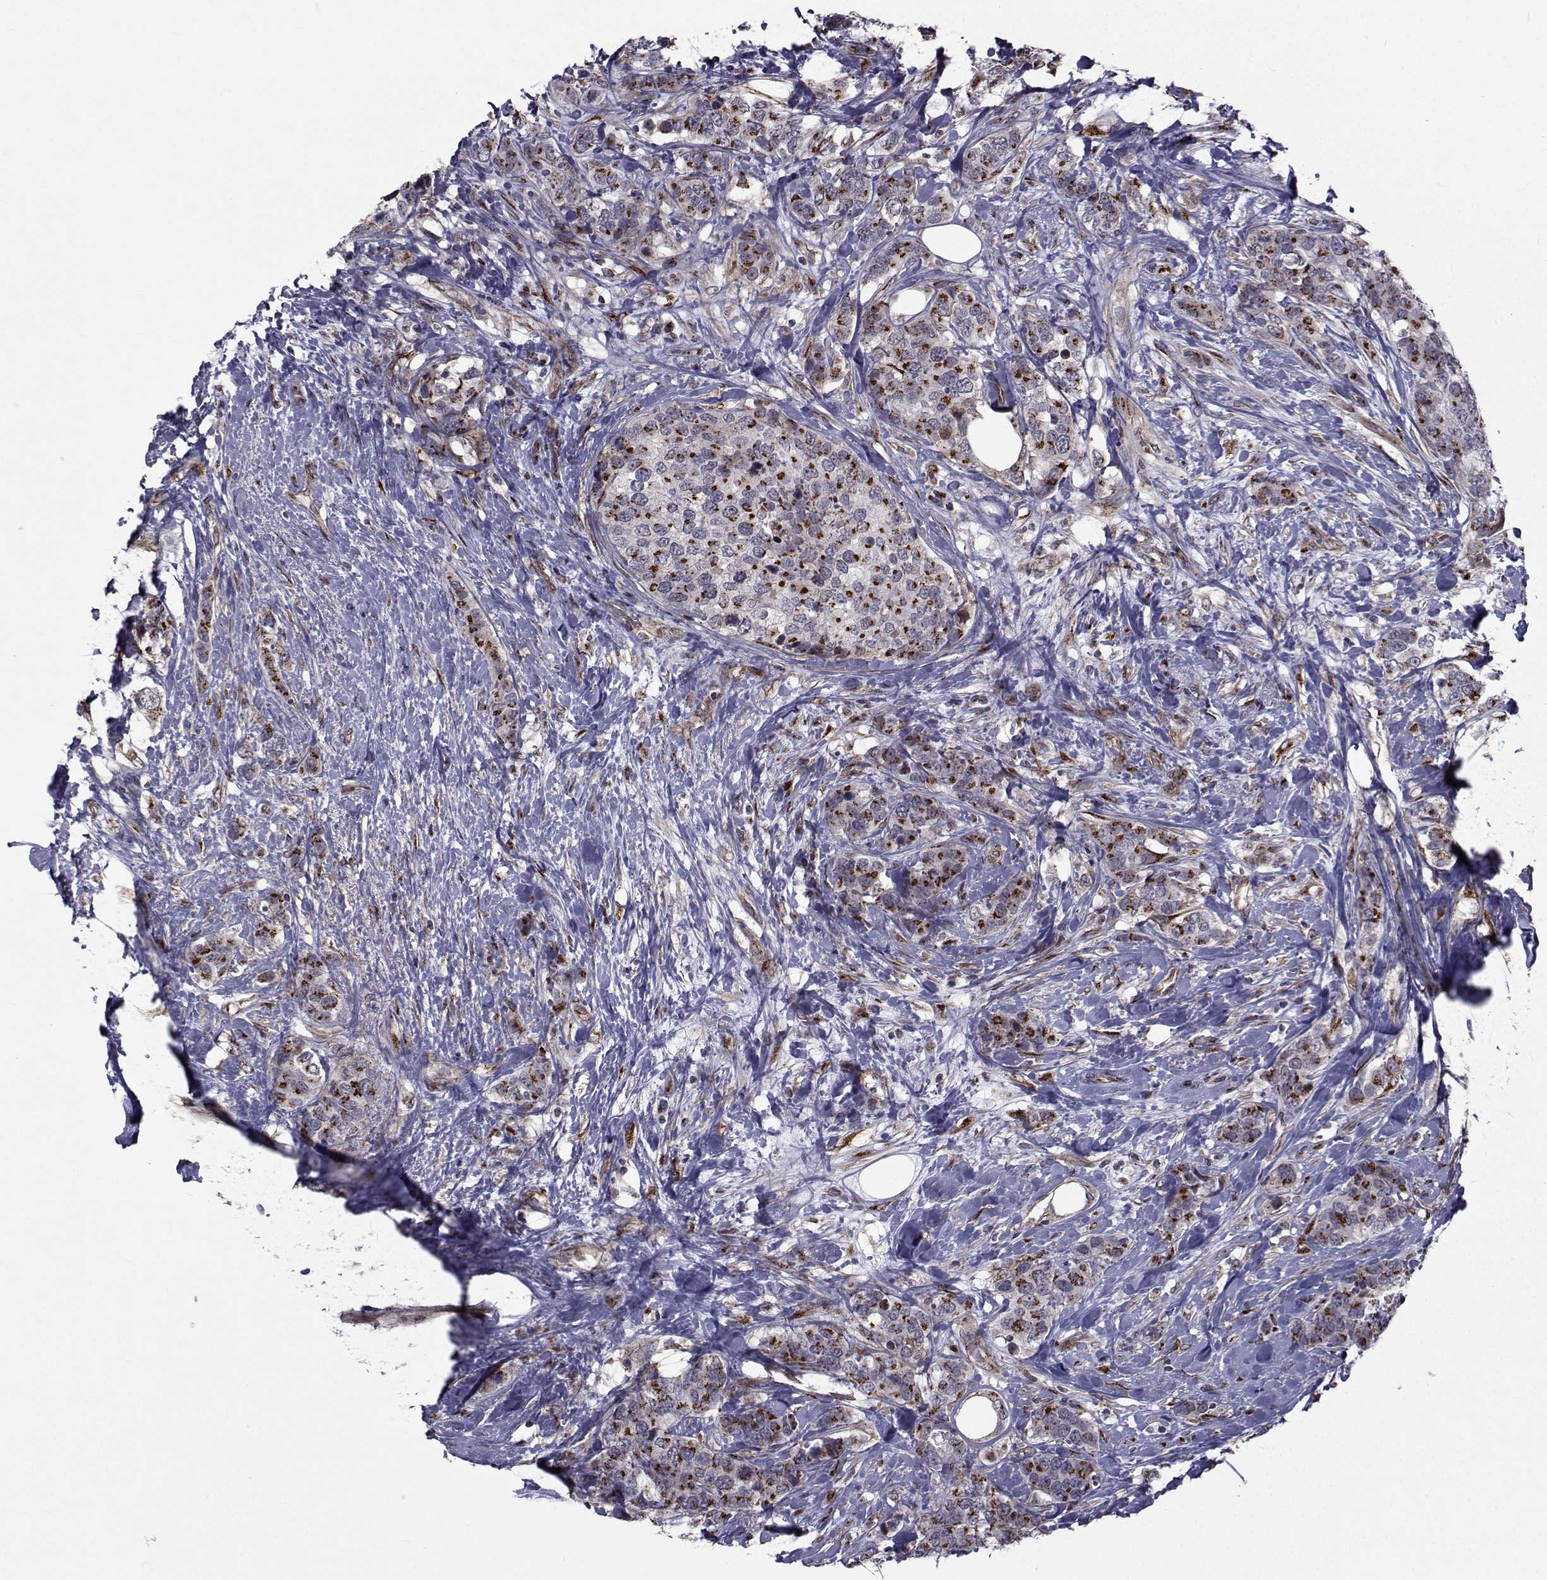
{"staining": {"intensity": "moderate", "quantity": "25%-75%", "location": "cytoplasmic/membranous"}, "tissue": "breast cancer", "cell_type": "Tumor cells", "image_type": "cancer", "snomed": [{"axis": "morphology", "description": "Lobular carcinoma"}, {"axis": "topography", "description": "Breast"}], "caption": "There is medium levels of moderate cytoplasmic/membranous positivity in tumor cells of breast lobular carcinoma, as demonstrated by immunohistochemical staining (brown color).", "gene": "ATP6V1C2", "patient": {"sex": "female", "age": 59}}